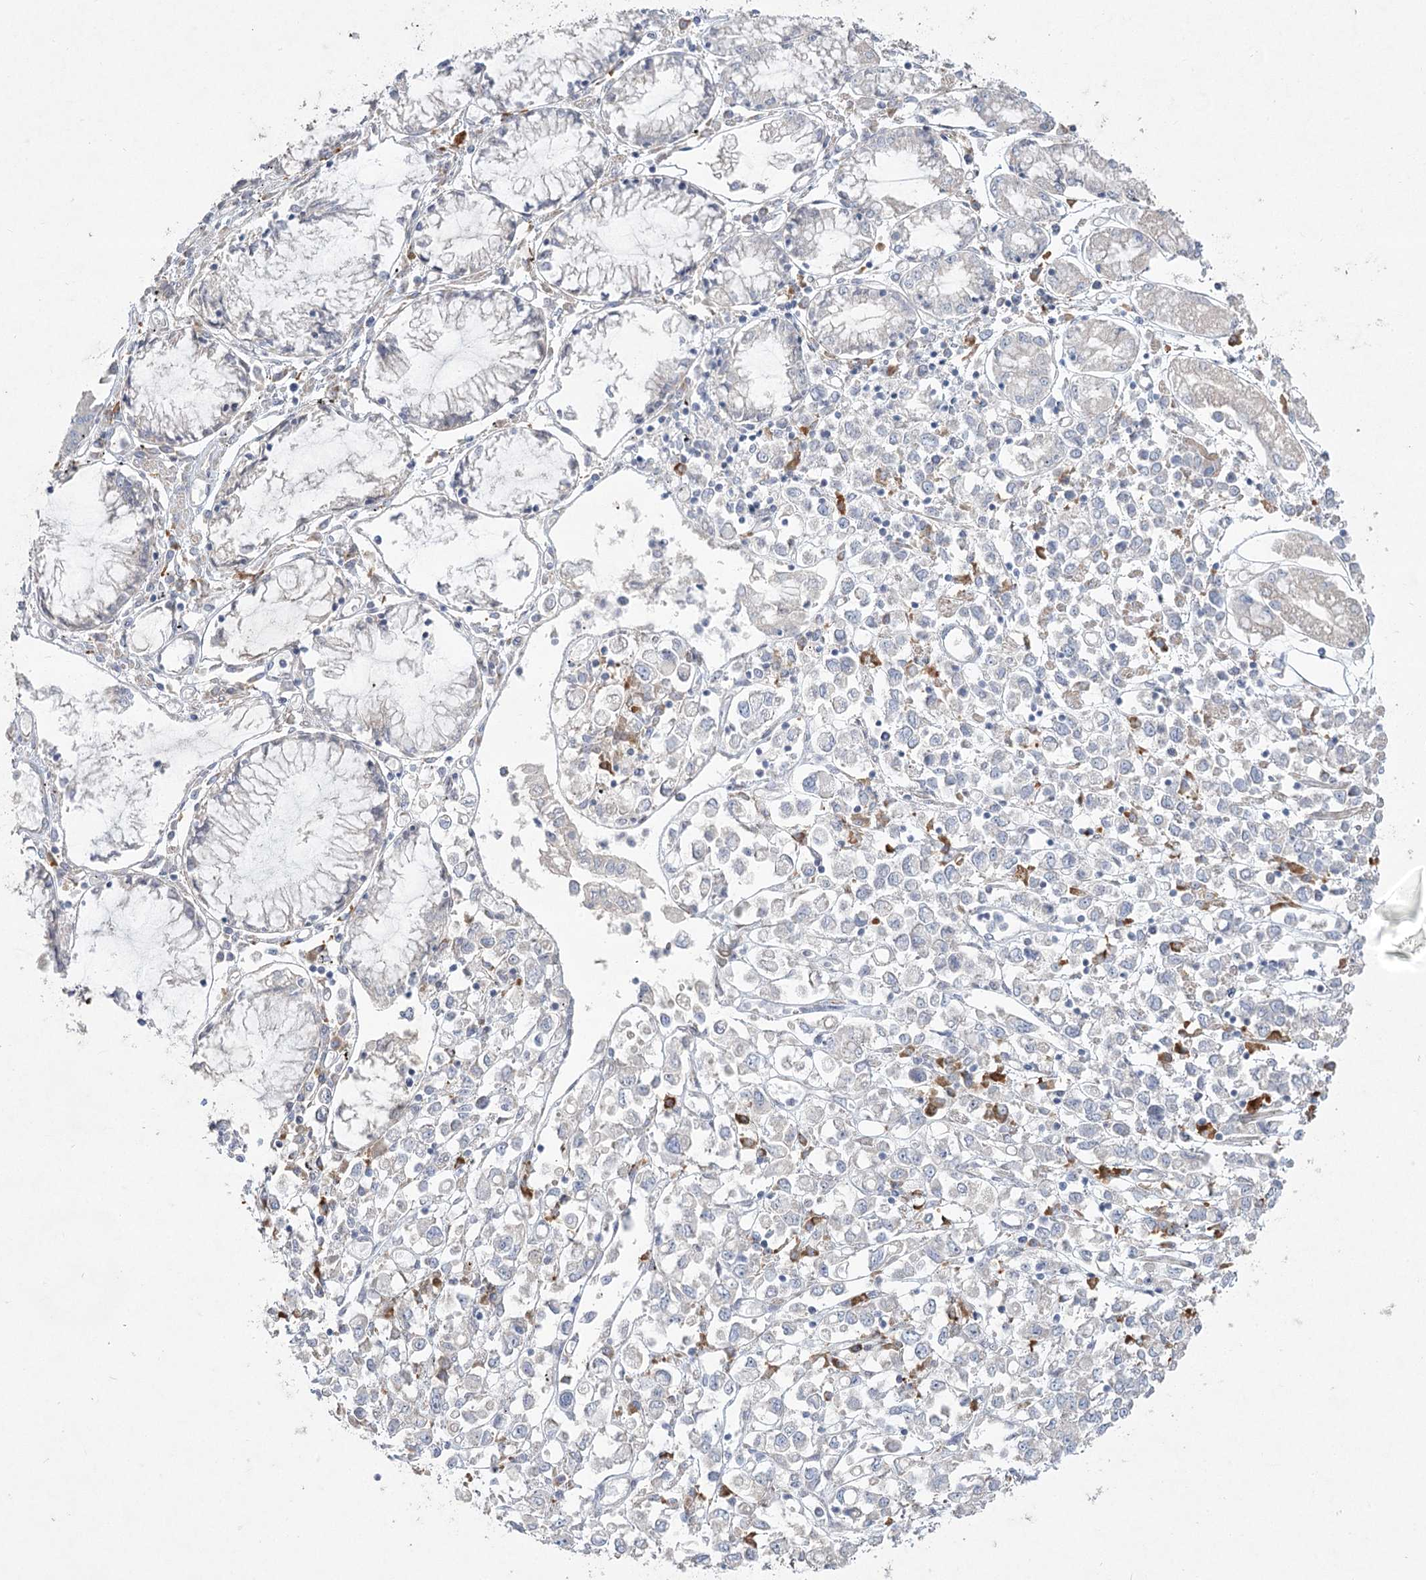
{"staining": {"intensity": "negative", "quantity": "none", "location": "none"}, "tissue": "stomach cancer", "cell_type": "Tumor cells", "image_type": "cancer", "snomed": [{"axis": "morphology", "description": "Adenocarcinoma, NOS"}, {"axis": "topography", "description": "Stomach"}], "caption": "Micrograph shows no significant protein positivity in tumor cells of stomach cancer (adenocarcinoma). (Stains: DAB immunohistochemistry (IHC) with hematoxylin counter stain, Microscopy: brightfield microscopy at high magnification).", "gene": "CAMTA1", "patient": {"sex": "female", "age": 76}}